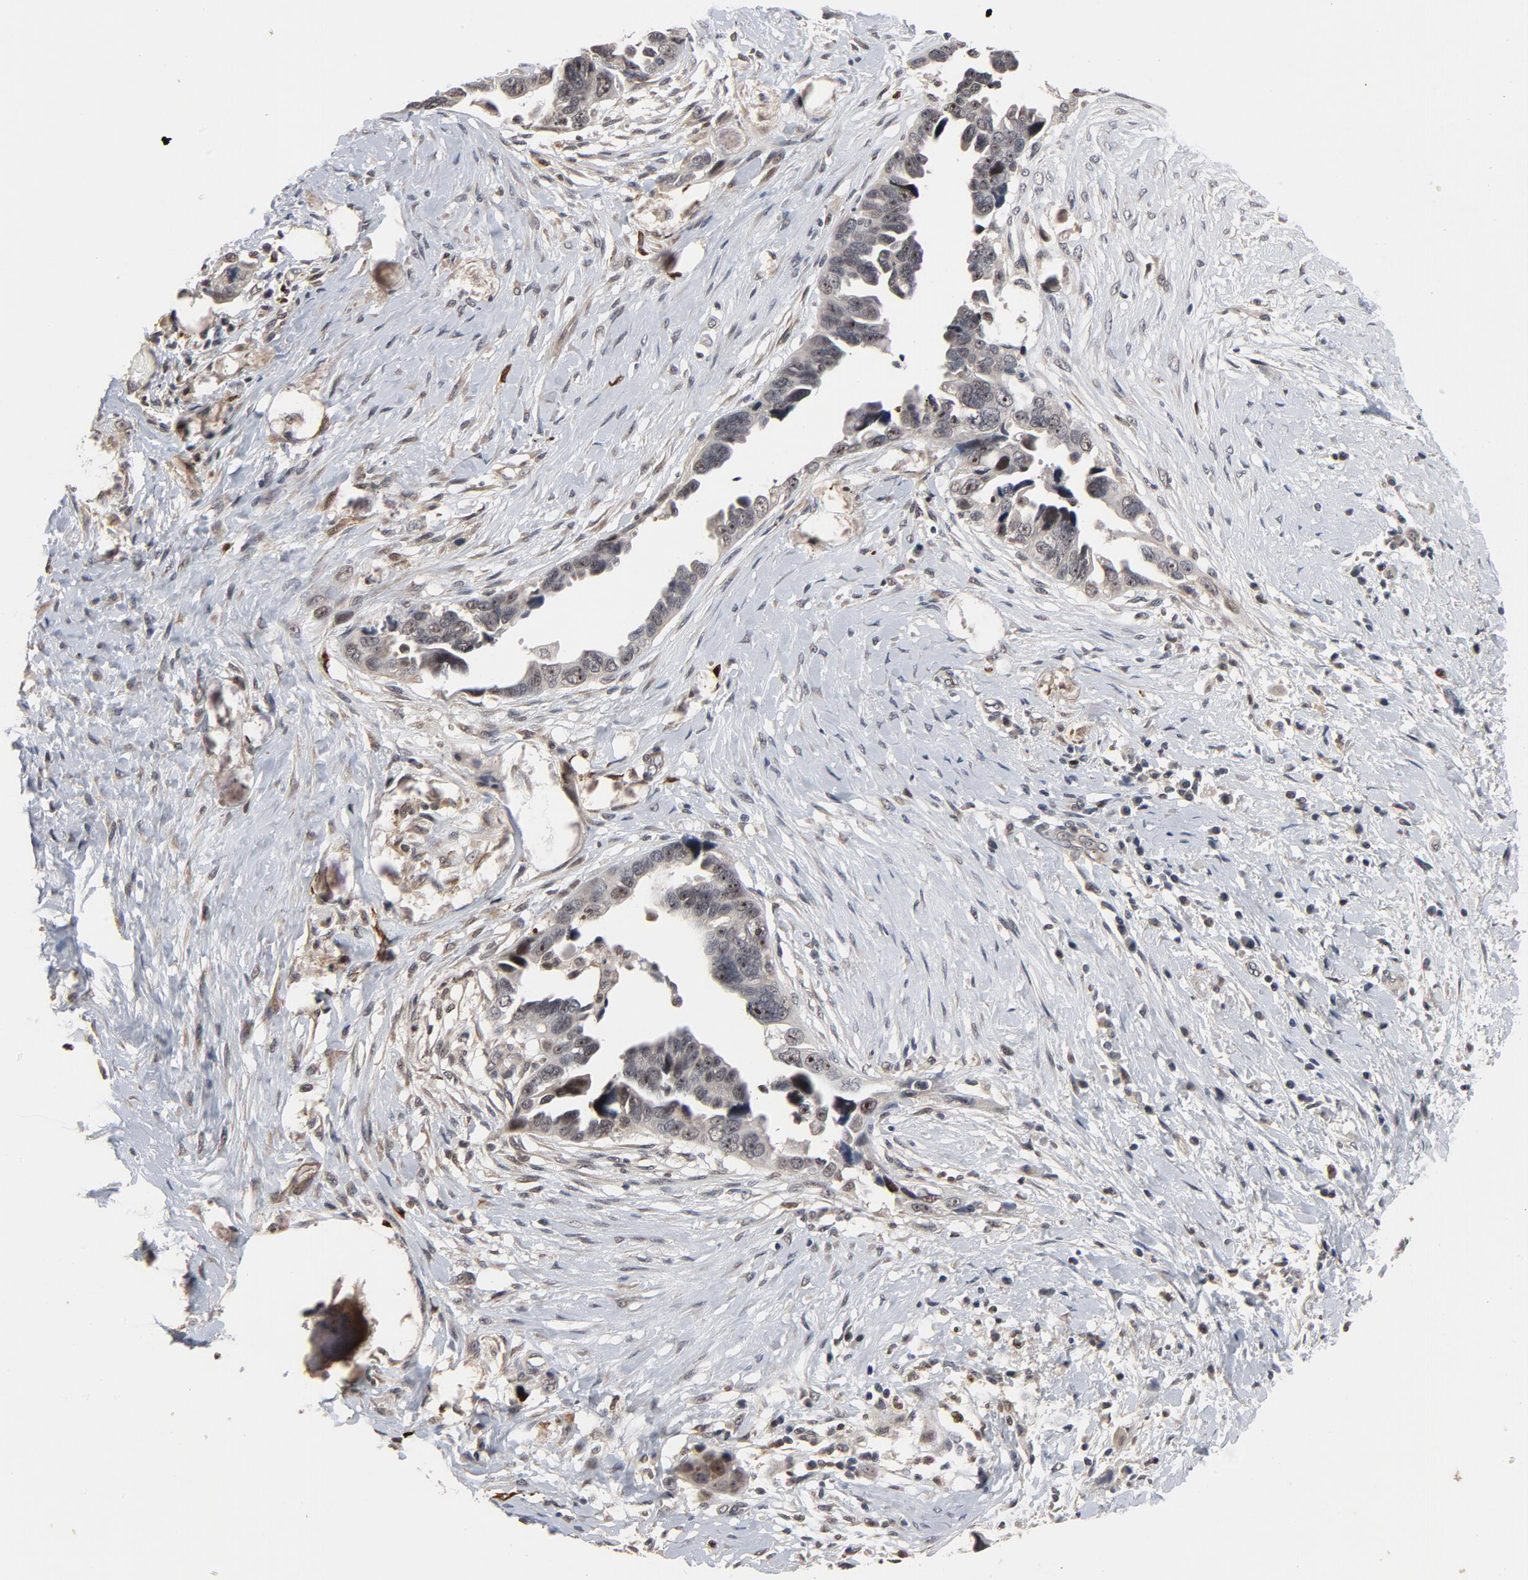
{"staining": {"intensity": "weak", "quantity": "25%-75%", "location": "nuclear"}, "tissue": "ovarian cancer", "cell_type": "Tumor cells", "image_type": "cancer", "snomed": [{"axis": "morphology", "description": "Cystadenocarcinoma, serous, NOS"}, {"axis": "topography", "description": "Ovary"}], "caption": "Protein staining exhibits weak nuclear positivity in about 25%-75% of tumor cells in ovarian cancer. Nuclei are stained in blue.", "gene": "RTL5", "patient": {"sex": "female", "age": 63}}